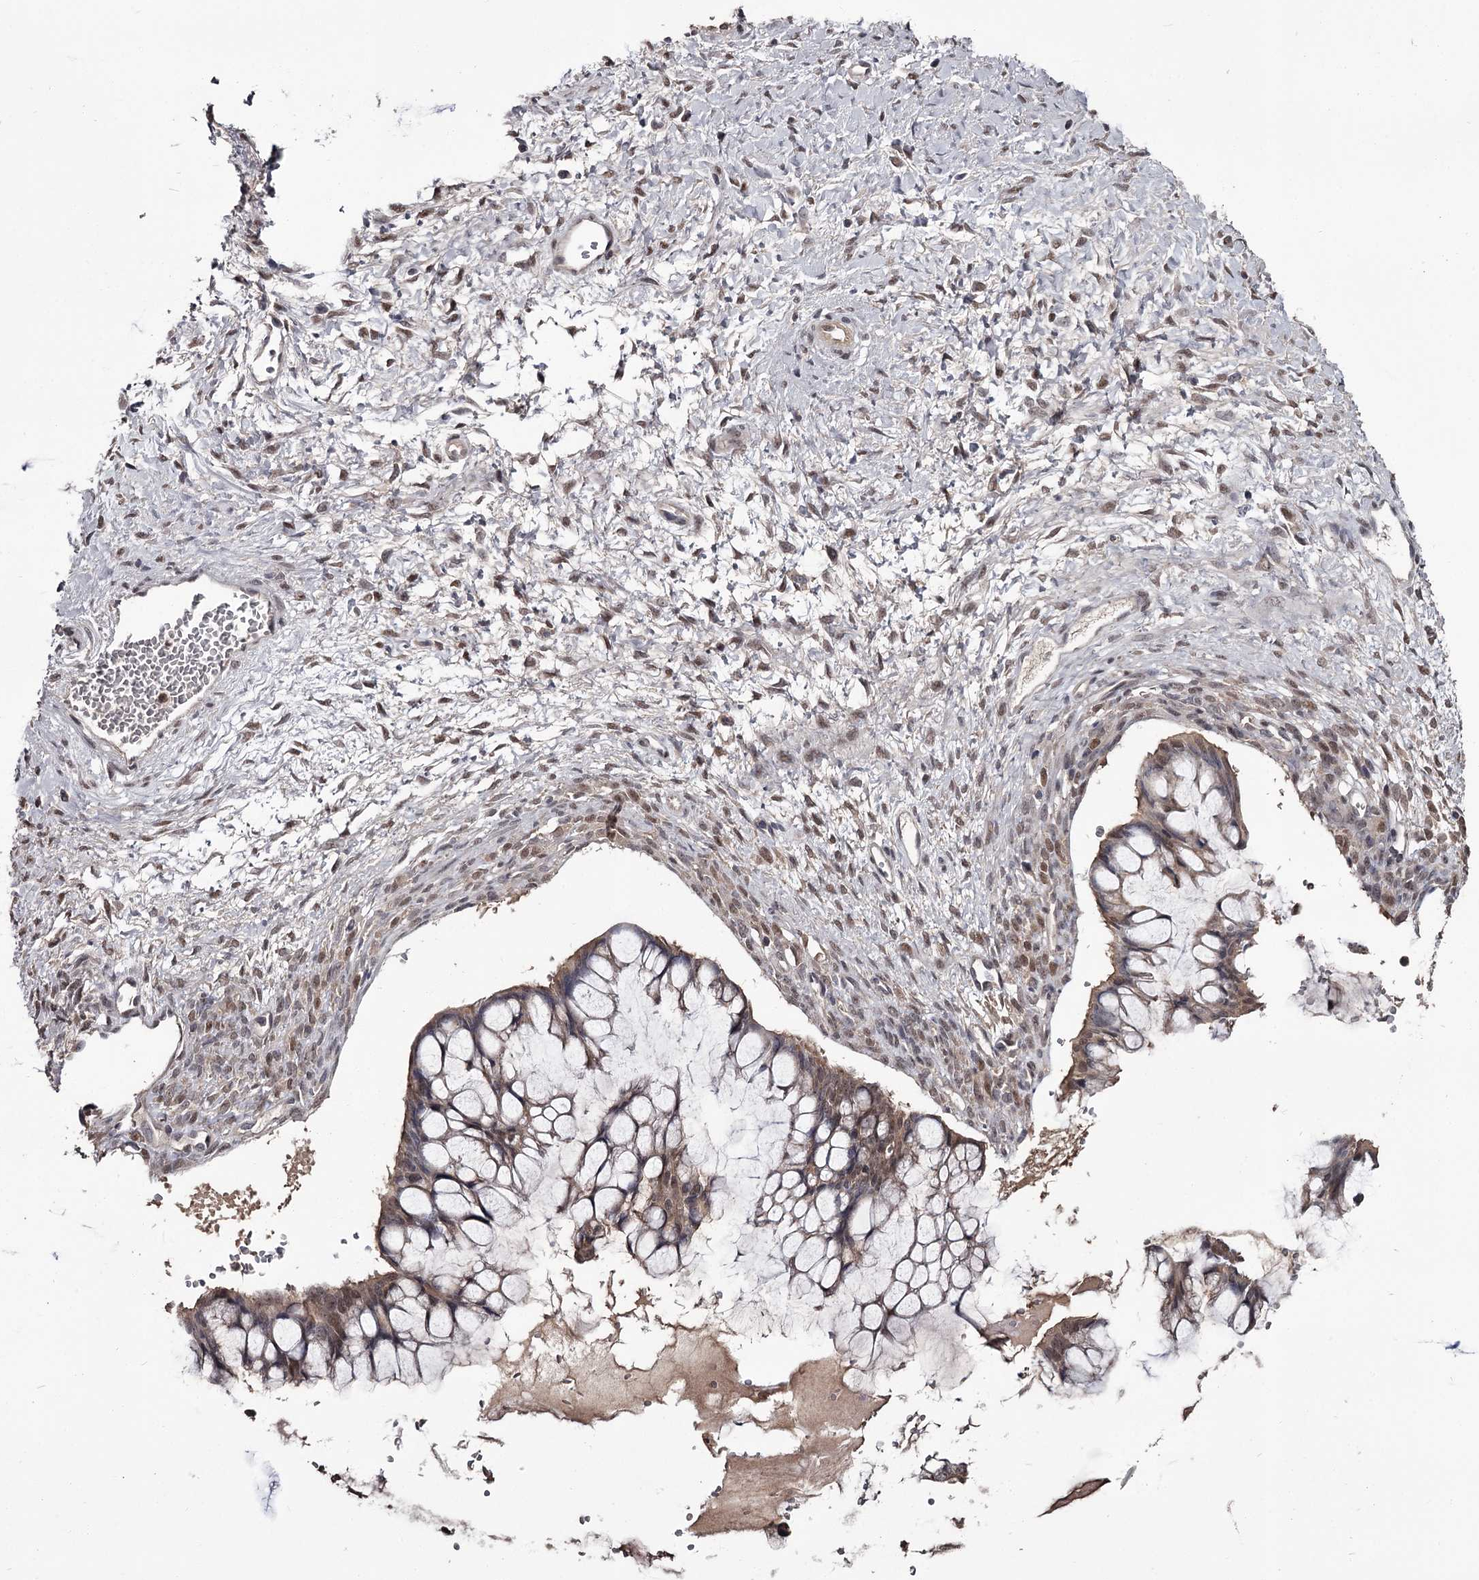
{"staining": {"intensity": "moderate", "quantity": ">75%", "location": "cytoplasmic/membranous,nuclear"}, "tissue": "ovarian cancer", "cell_type": "Tumor cells", "image_type": "cancer", "snomed": [{"axis": "morphology", "description": "Cystadenocarcinoma, mucinous, NOS"}, {"axis": "topography", "description": "Ovary"}], "caption": "Ovarian cancer stained with a brown dye displays moderate cytoplasmic/membranous and nuclear positive expression in about >75% of tumor cells.", "gene": "PRPF40B", "patient": {"sex": "female", "age": 73}}